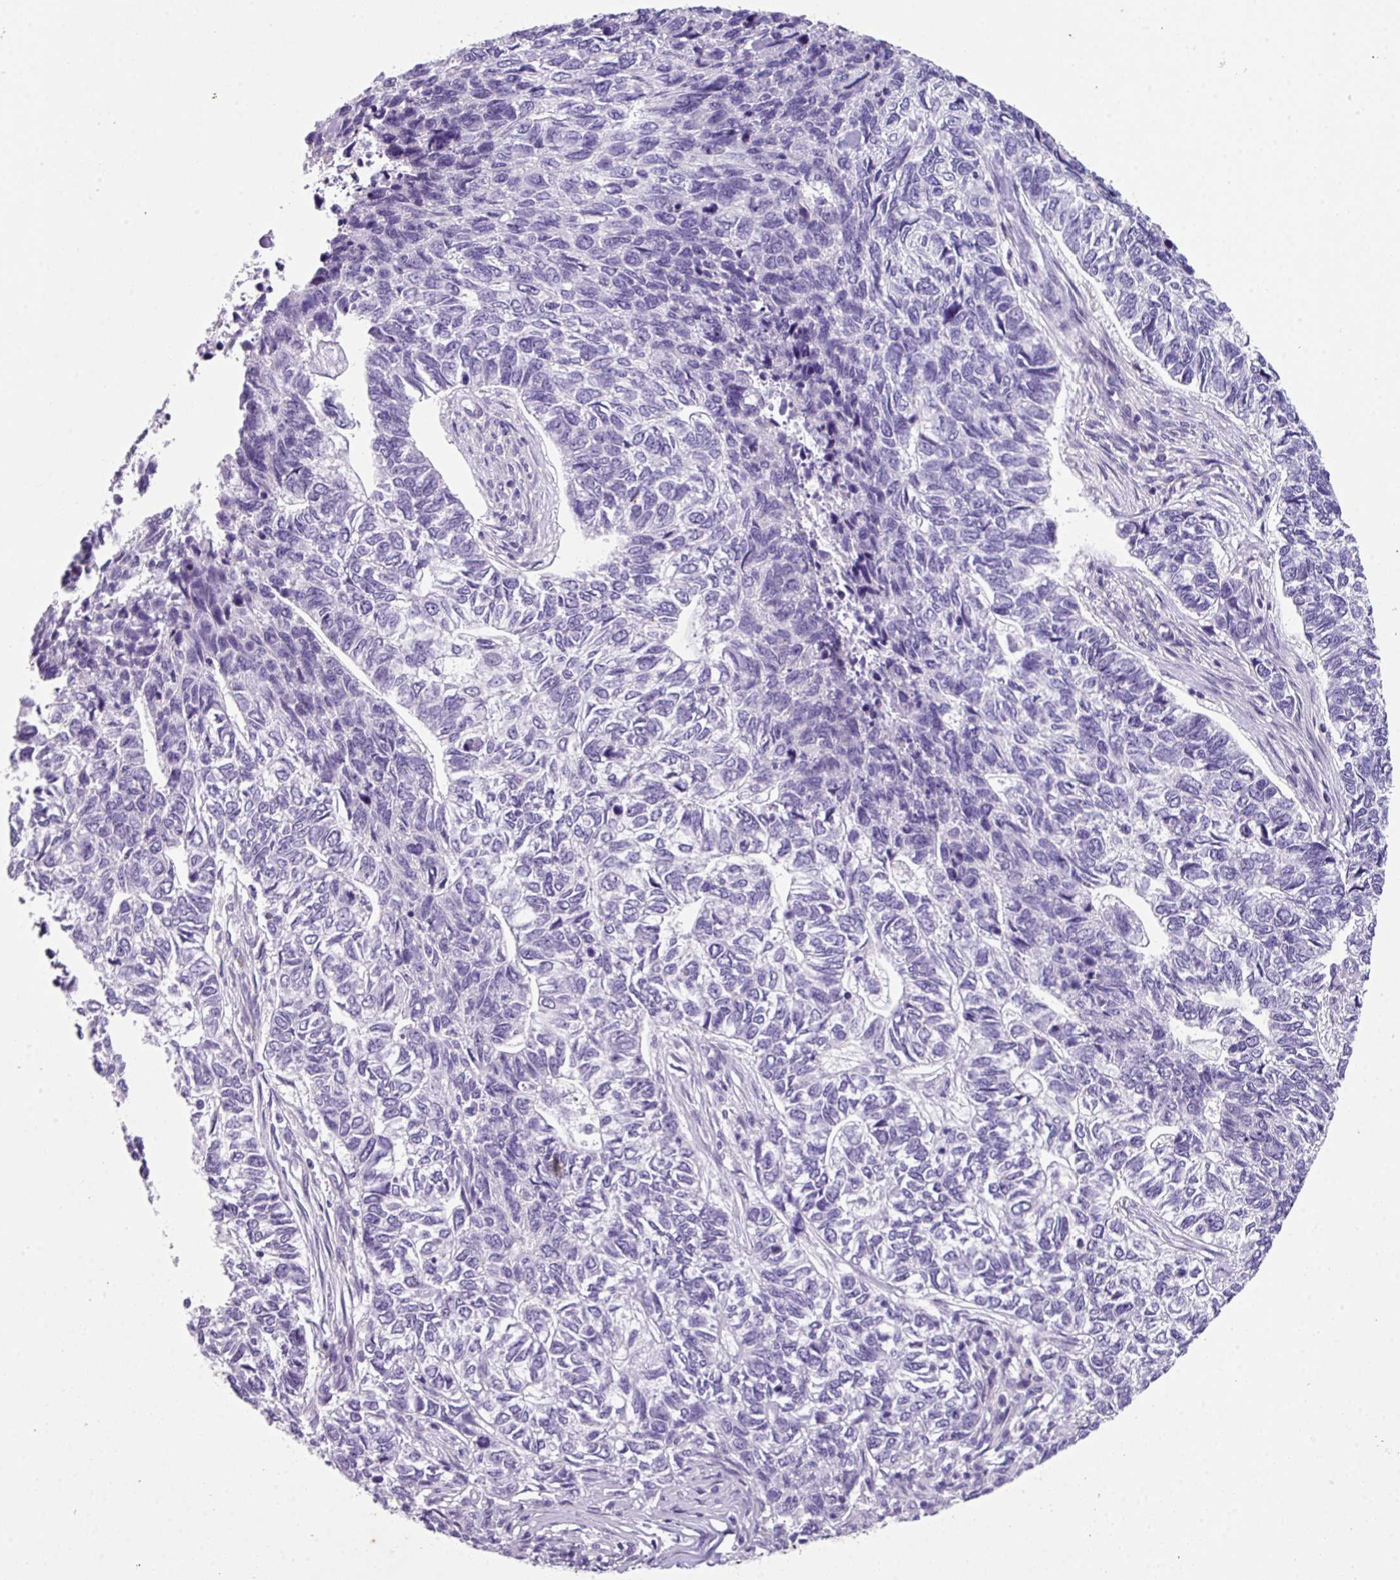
{"staining": {"intensity": "negative", "quantity": "none", "location": "none"}, "tissue": "skin cancer", "cell_type": "Tumor cells", "image_type": "cancer", "snomed": [{"axis": "morphology", "description": "Basal cell carcinoma"}, {"axis": "topography", "description": "Skin"}], "caption": "The immunohistochemistry histopathology image has no significant positivity in tumor cells of basal cell carcinoma (skin) tissue. (DAB (3,3'-diaminobenzidine) immunohistochemistry (IHC) with hematoxylin counter stain).", "gene": "ZFP3", "patient": {"sex": "female", "age": 65}}